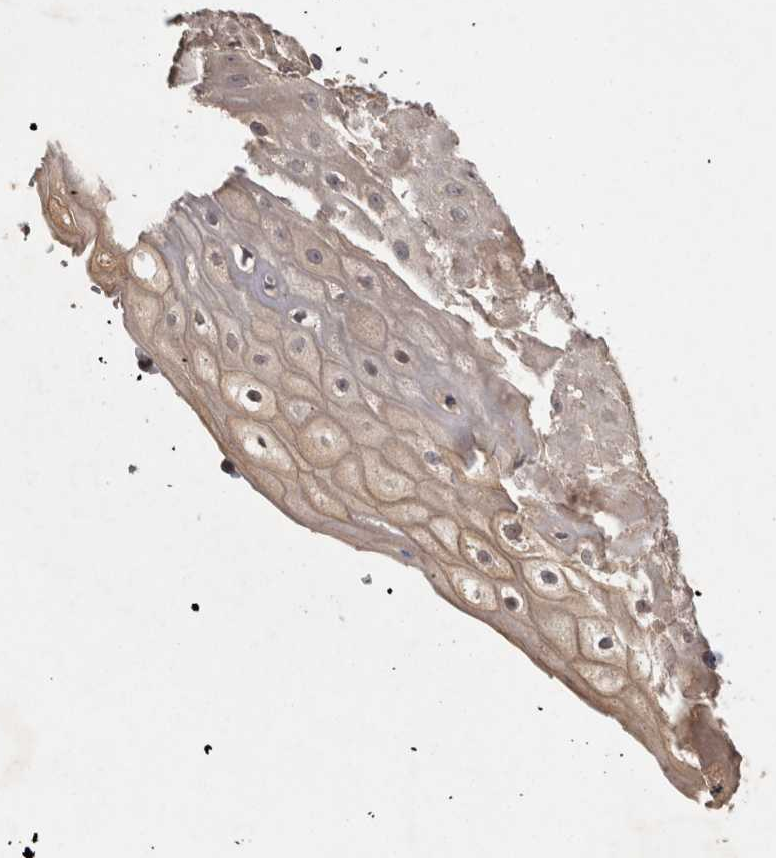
{"staining": {"intensity": "moderate", "quantity": ">75%", "location": "cytoplasmic/membranous"}, "tissue": "oral mucosa", "cell_type": "Squamous epithelial cells", "image_type": "normal", "snomed": [{"axis": "morphology", "description": "Normal tissue, NOS"}, {"axis": "topography", "description": "Oral tissue"}], "caption": "A high-resolution histopathology image shows immunohistochemistry (IHC) staining of benign oral mucosa, which displays moderate cytoplasmic/membranous positivity in about >75% of squamous epithelial cells.", "gene": "ZNF114", "patient": {"sex": "female", "age": 76}}